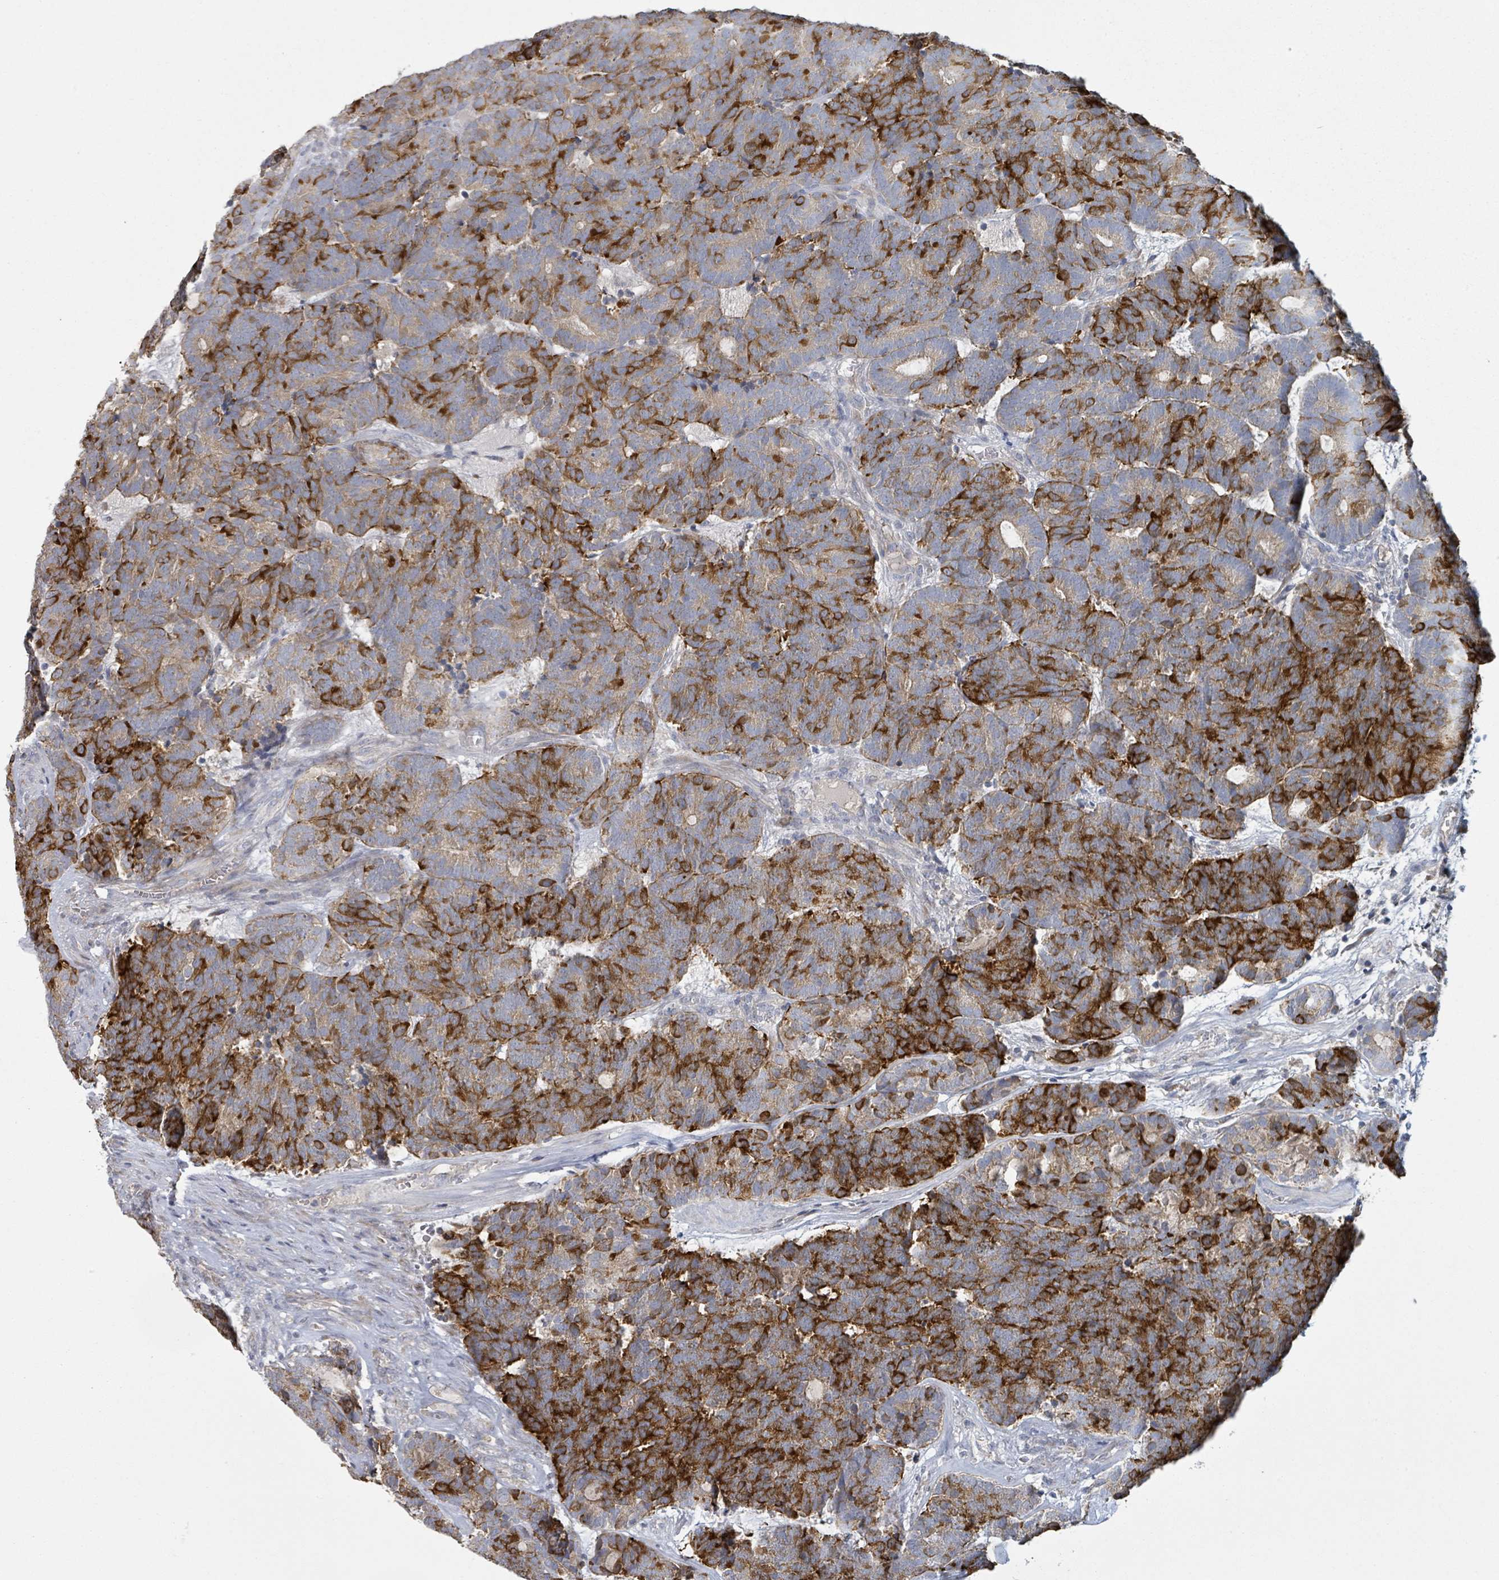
{"staining": {"intensity": "strong", "quantity": "25%-75%", "location": "cytoplasmic/membranous"}, "tissue": "head and neck cancer", "cell_type": "Tumor cells", "image_type": "cancer", "snomed": [{"axis": "morphology", "description": "Adenocarcinoma, NOS"}, {"axis": "topography", "description": "Head-Neck"}], "caption": "Human head and neck adenocarcinoma stained for a protein (brown) demonstrates strong cytoplasmic/membranous positive positivity in approximately 25%-75% of tumor cells.", "gene": "KCNS2", "patient": {"sex": "female", "age": 81}}